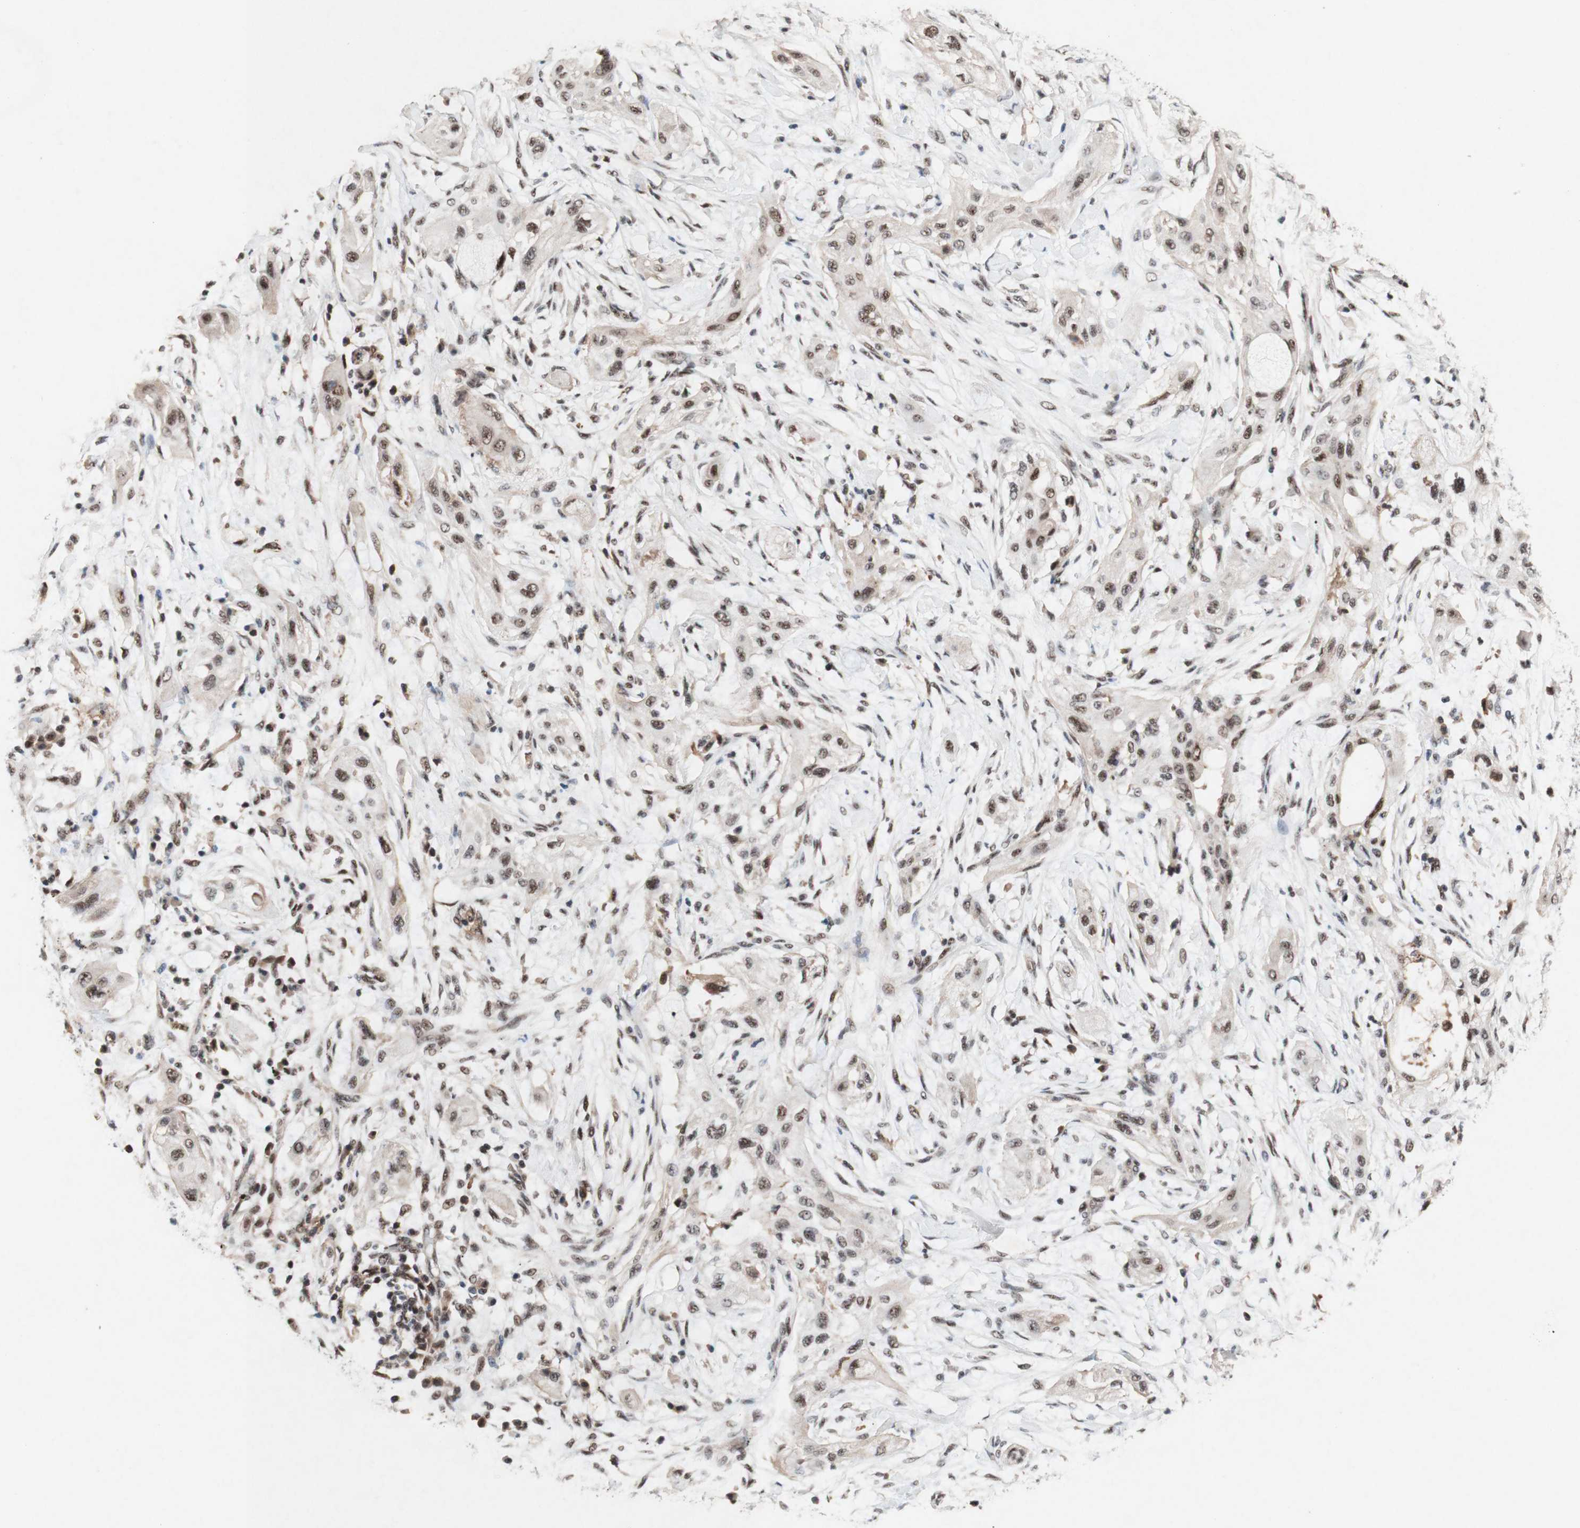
{"staining": {"intensity": "moderate", "quantity": ">75%", "location": "nuclear"}, "tissue": "lung cancer", "cell_type": "Tumor cells", "image_type": "cancer", "snomed": [{"axis": "morphology", "description": "Squamous cell carcinoma, NOS"}, {"axis": "topography", "description": "Lung"}], "caption": "An immunohistochemistry (IHC) histopathology image of tumor tissue is shown. Protein staining in brown labels moderate nuclear positivity in squamous cell carcinoma (lung) within tumor cells.", "gene": "TLE1", "patient": {"sex": "female", "age": 47}}